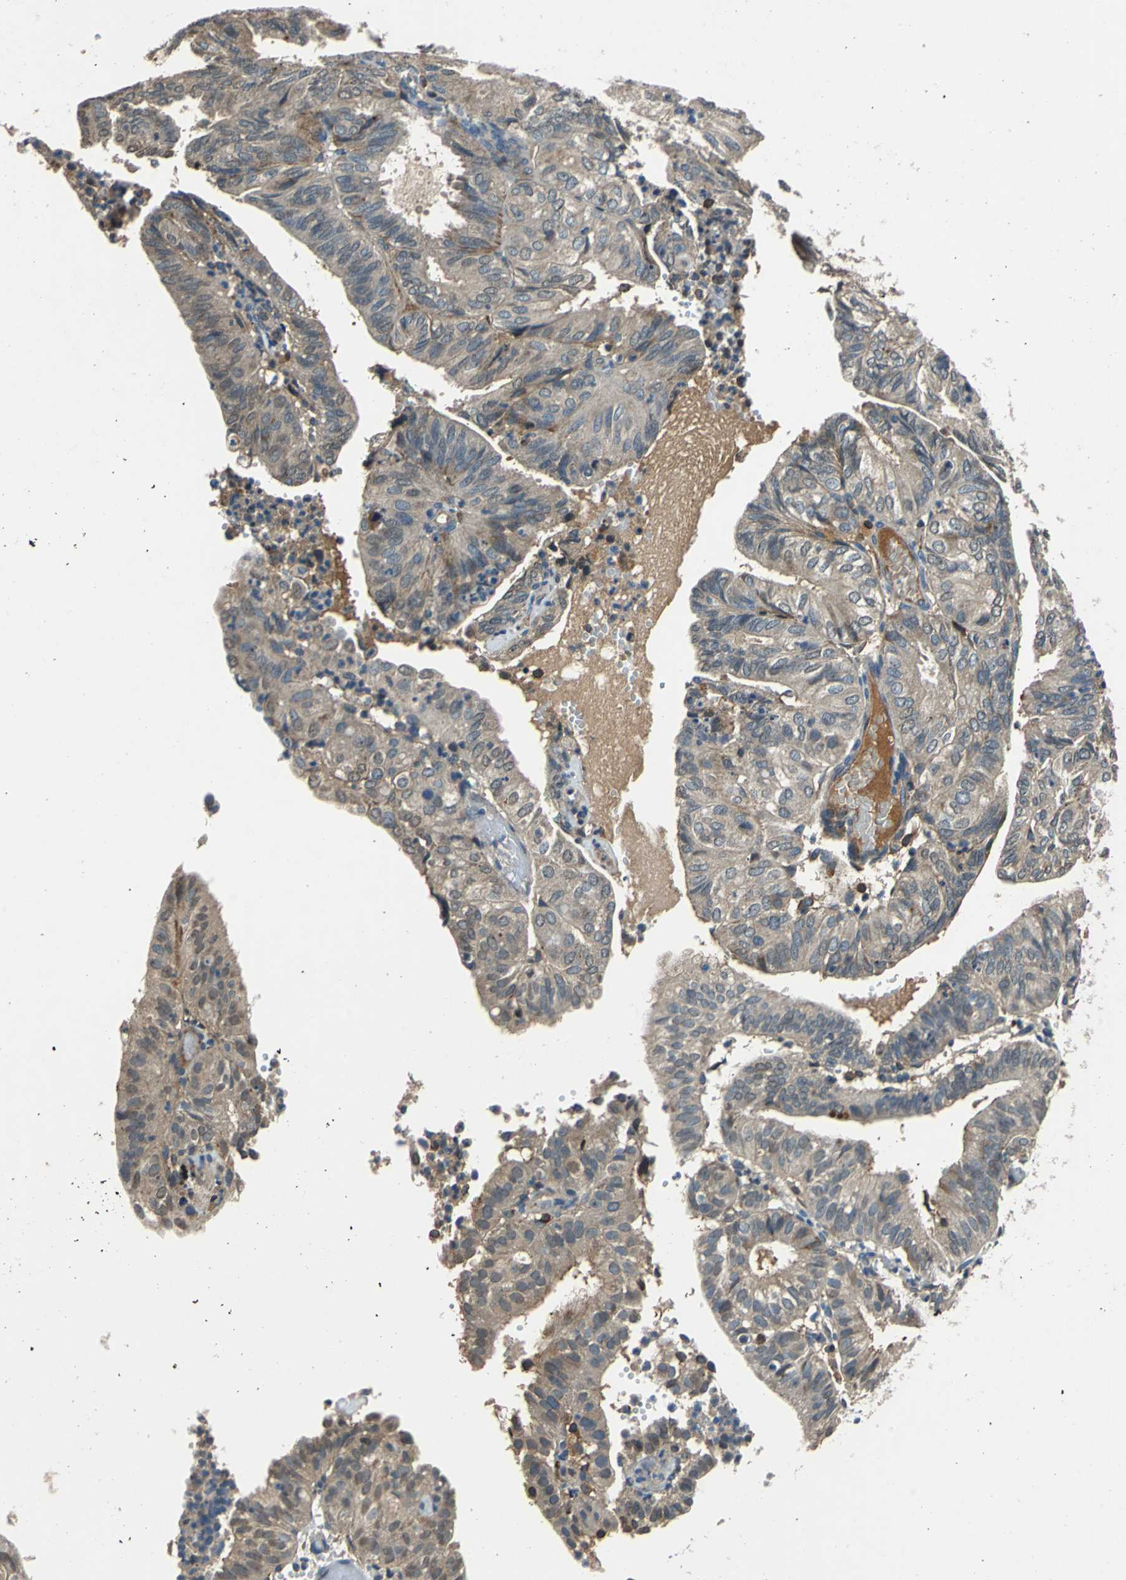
{"staining": {"intensity": "weak", "quantity": ">75%", "location": "cytoplasmic/membranous"}, "tissue": "endometrial cancer", "cell_type": "Tumor cells", "image_type": "cancer", "snomed": [{"axis": "morphology", "description": "Adenocarcinoma, NOS"}, {"axis": "topography", "description": "Uterus"}], "caption": "Weak cytoplasmic/membranous positivity is present in approximately >75% of tumor cells in endometrial cancer (adenocarcinoma). The staining was performed using DAB, with brown indicating positive protein expression. Nuclei are stained blue with hematoxylin.", "gene": "SLC19A2", "patient": {"sex": "female", "age": 60}}